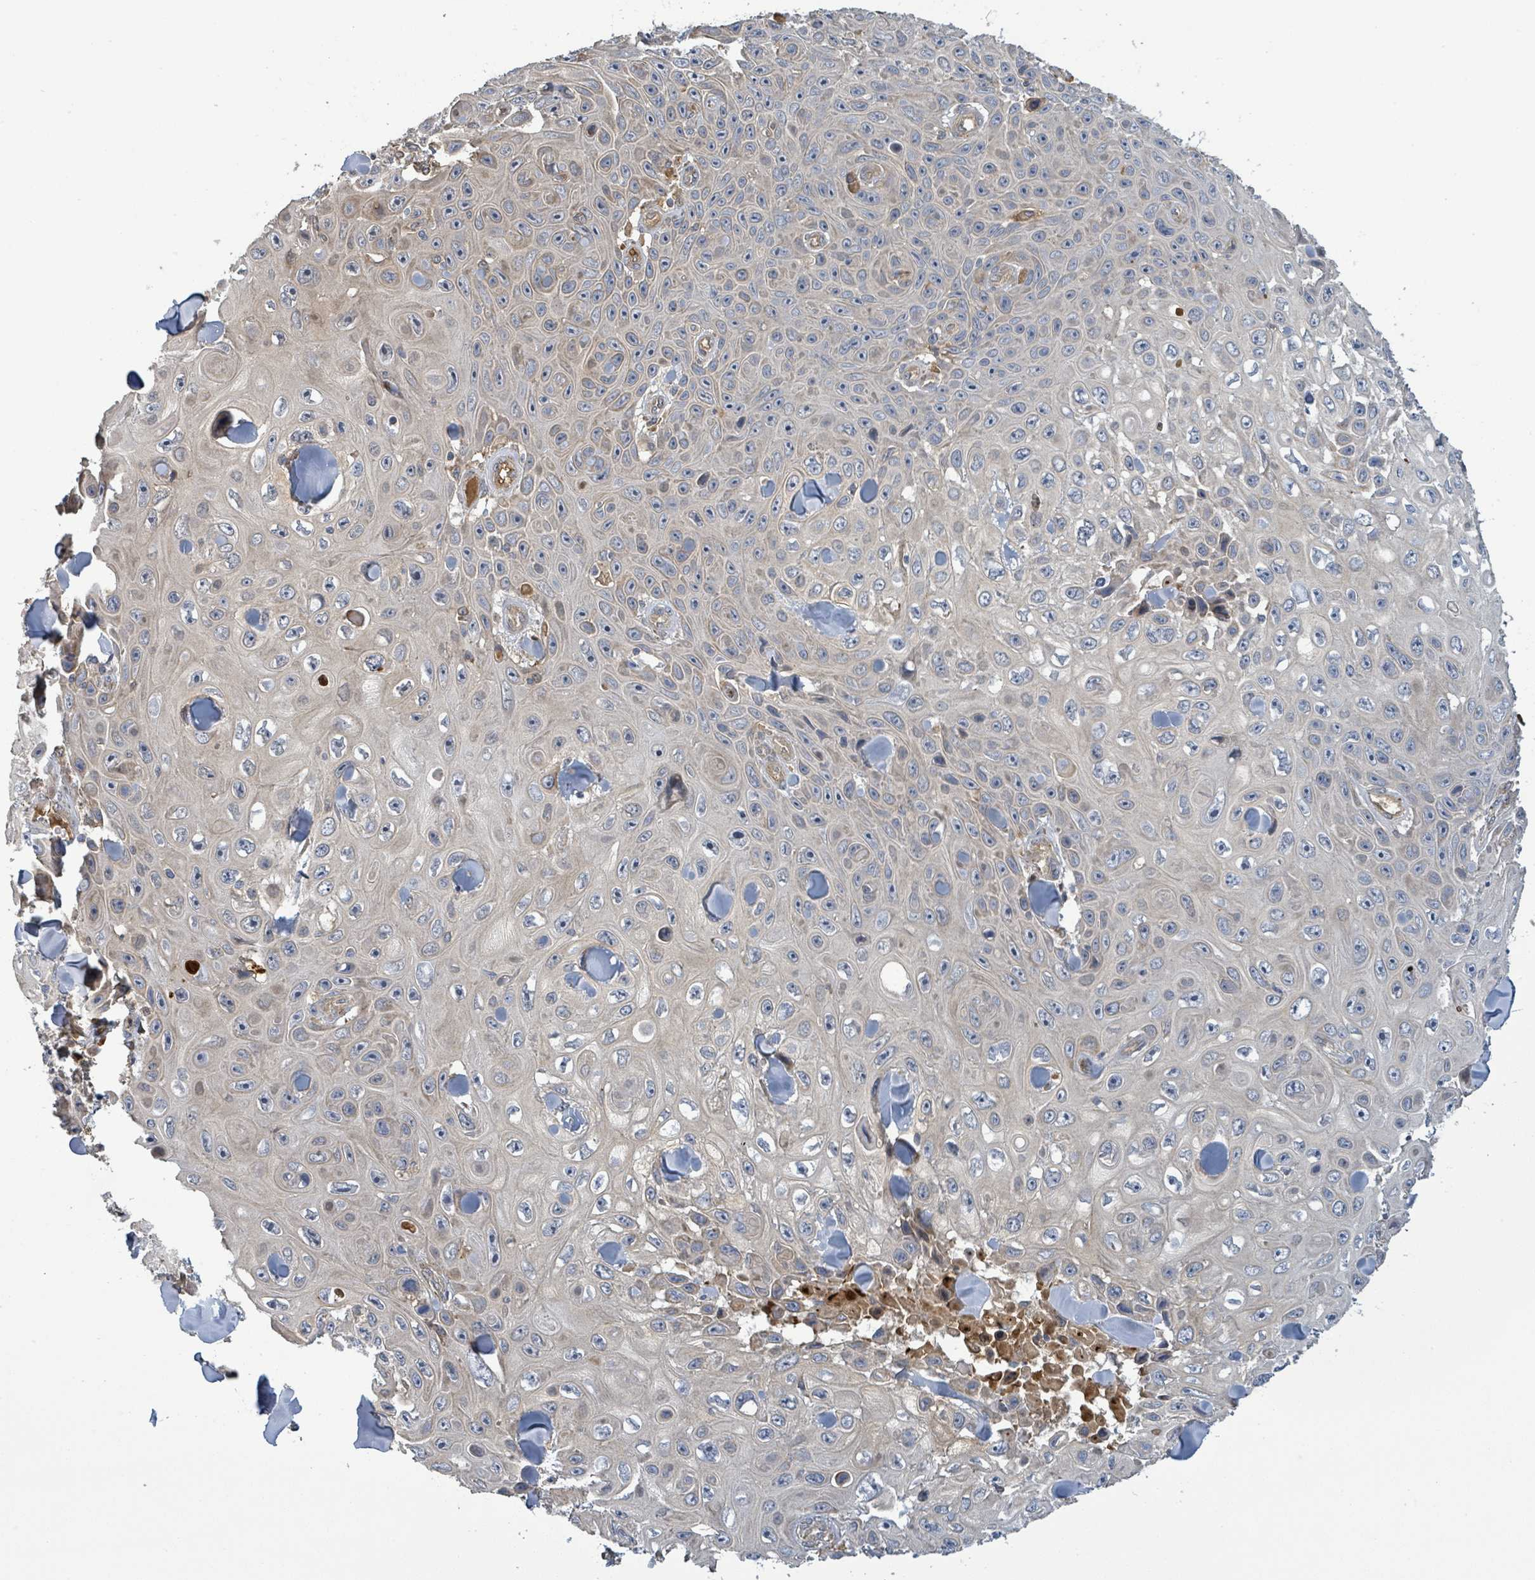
{"staining": {"intensity": "negative", "quantity": "none", "location": "none"}, "tissue": "skin cancer", "cell_type": "Tumor cells", "image_type": "cancer", "snomed": [{"axis": "morphology", "description": "Squamous cell carcinoma, NOS"}, {"axis": "topography", "description": "Skin"}], "caption": "Skin cancer (squamous cell carcinoma) was stained to show a protein in brown. There is no significant positivity in tumor cells.", "gene": "STARD4", "patient": {"sex": "male", "age": 82}}